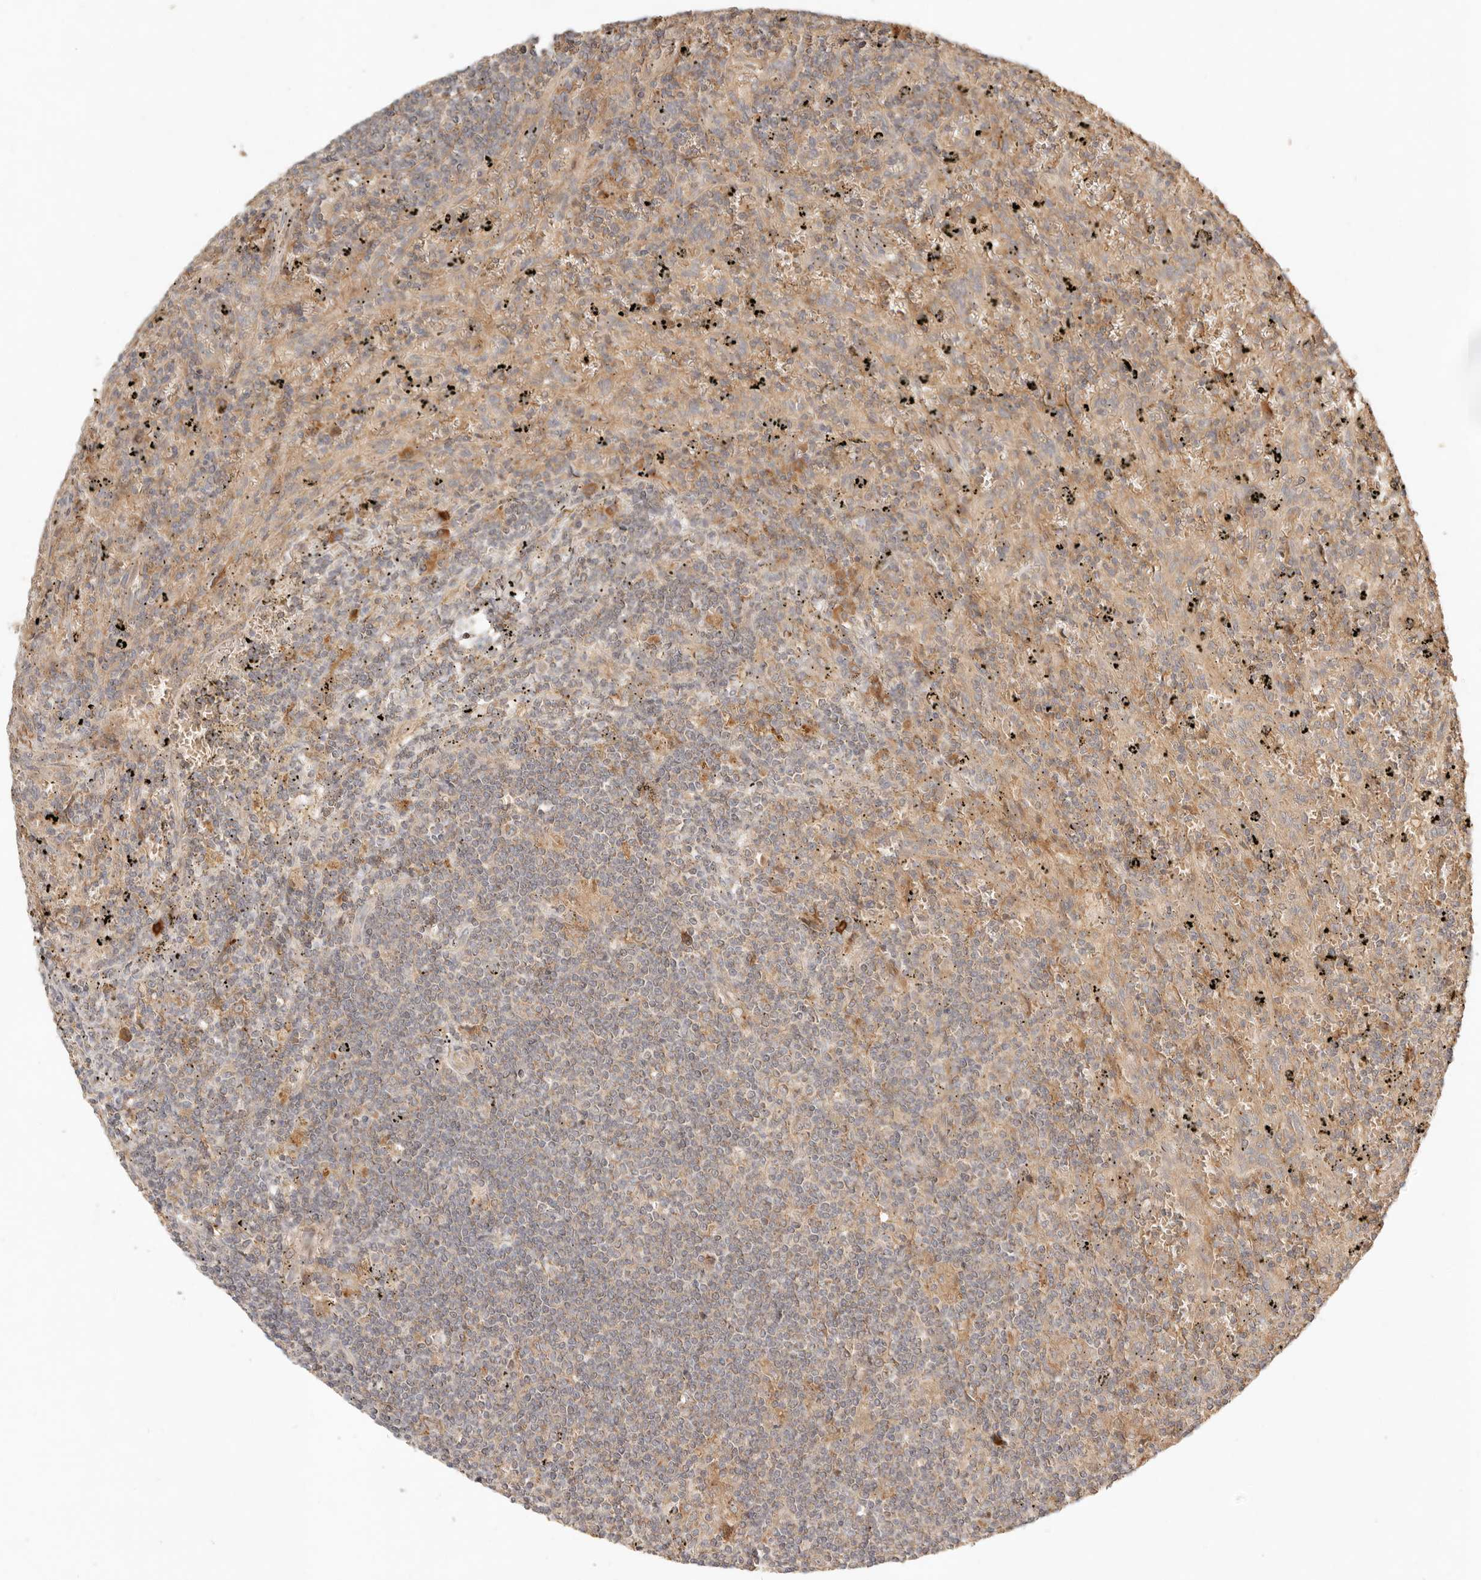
{"staining": {"intensity": "weak", "quantity": "25%-75%", "location": "cytoplasmic/membranous"}, "tissue": "lymphoma", "cell_type": "Tumor cells", "image_type": "cancer", "snomed": [{"axis": "morphology", "description": "Malignant lymphoma, non-Hodgkin's type, Low grade"}, {"axis": "topography", "description": "Spleen"}], "caption": "The photomicrograph demonstrates a brown stain indicating the presence of a protein in the cytoplasmic/membranous of tumor cells in lymphoma.", "gene": "CLEC4C", "patient": {"sex": "male", "age": 76}}